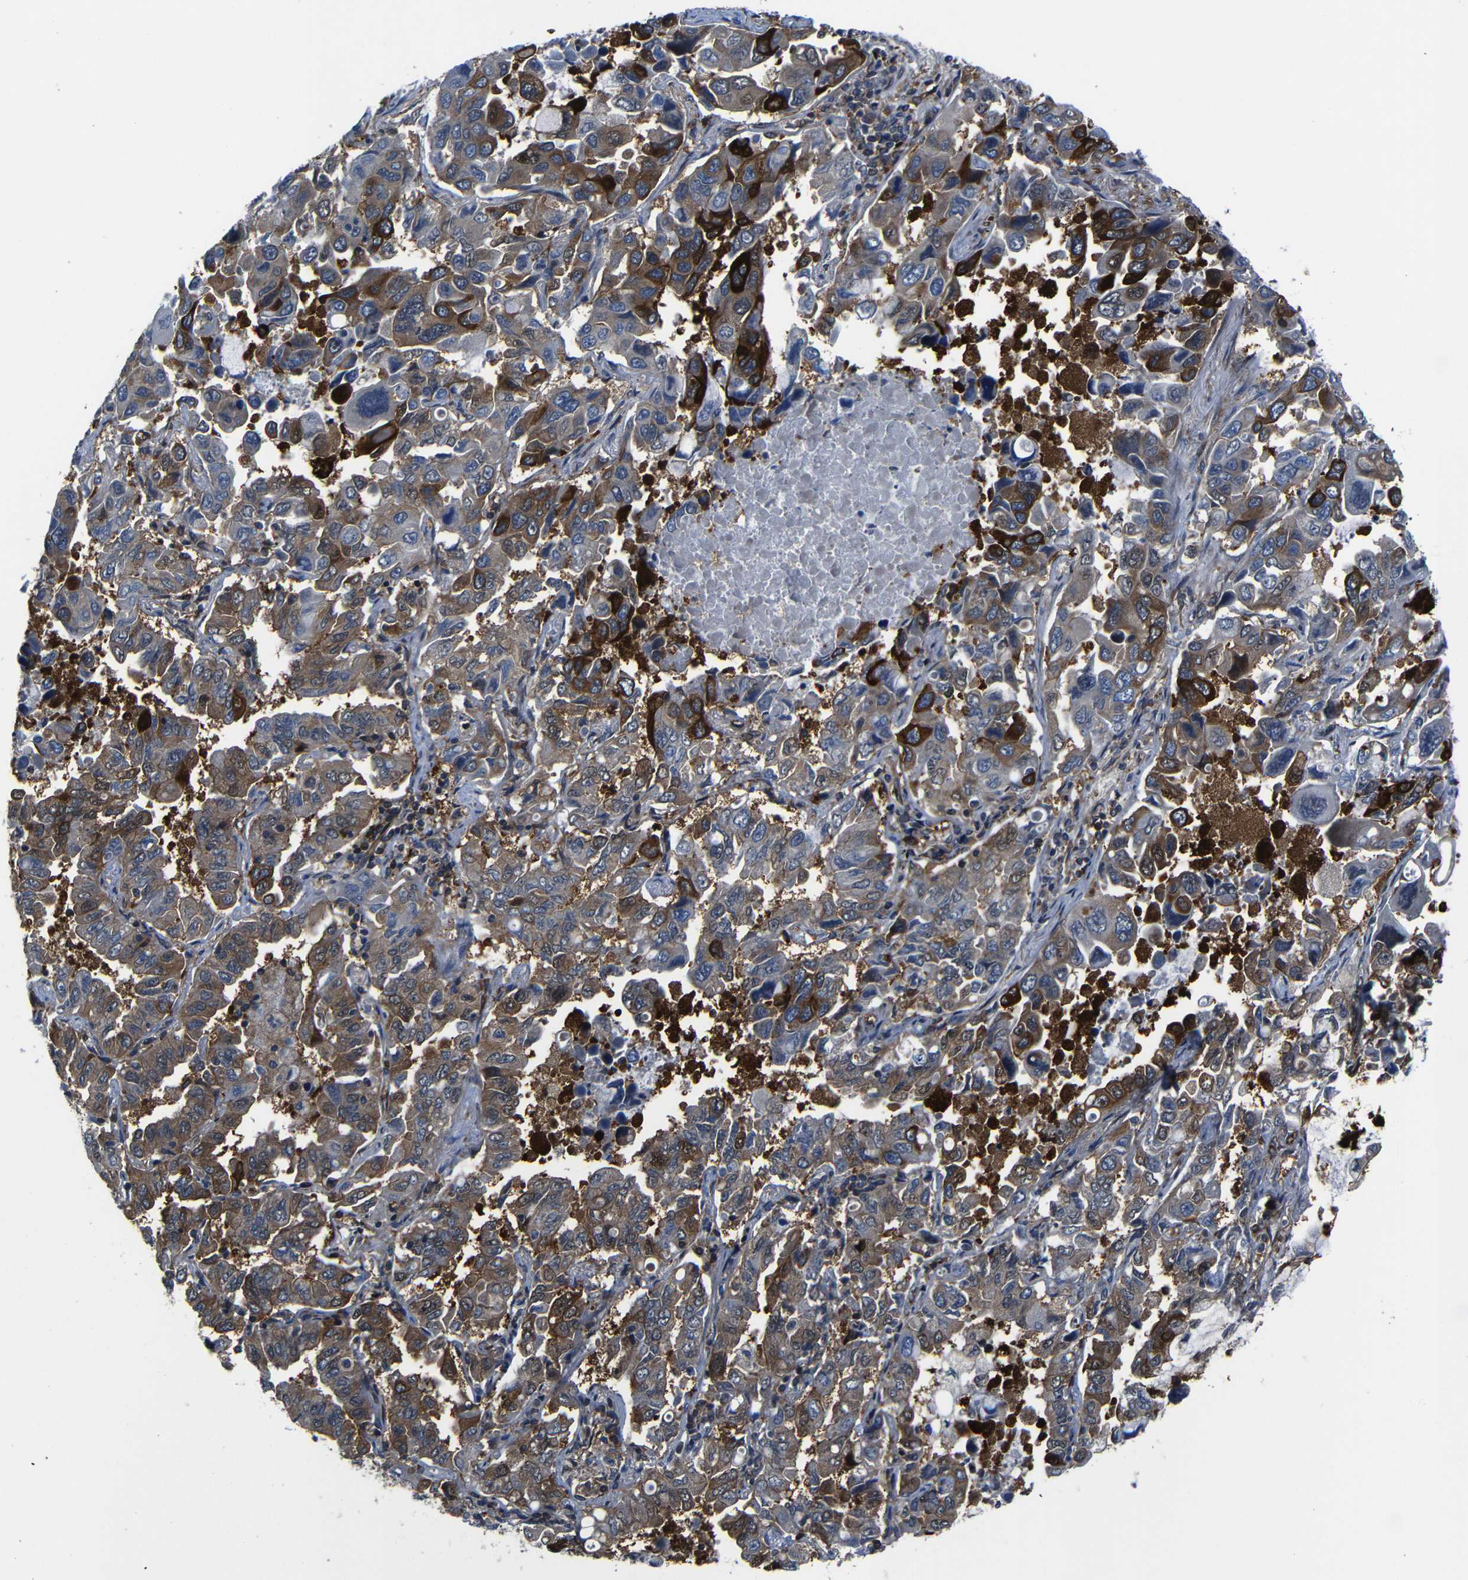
{"staining": {"intensity": "moderate", "quantity": ">75%", "location": "cytoplasmic/membranous"}, "tissue": "lung cancer", "cell_type": "Tumor cells", "image_type": "cancer", "snomed": [{"axis": "morphology", "description": "Adenocarcinoma, NOS"}, {"axis": "topography", "description": "Lung"}], "caption": "Tumor cells exhibit medium levels of moderate cytoplasmic/membranous positivity in approximately >75% of cells in lung cancer (adenocarcinoma).", "gene": "KIAA0513", "patient": {"sex": "male", "age": 64}}